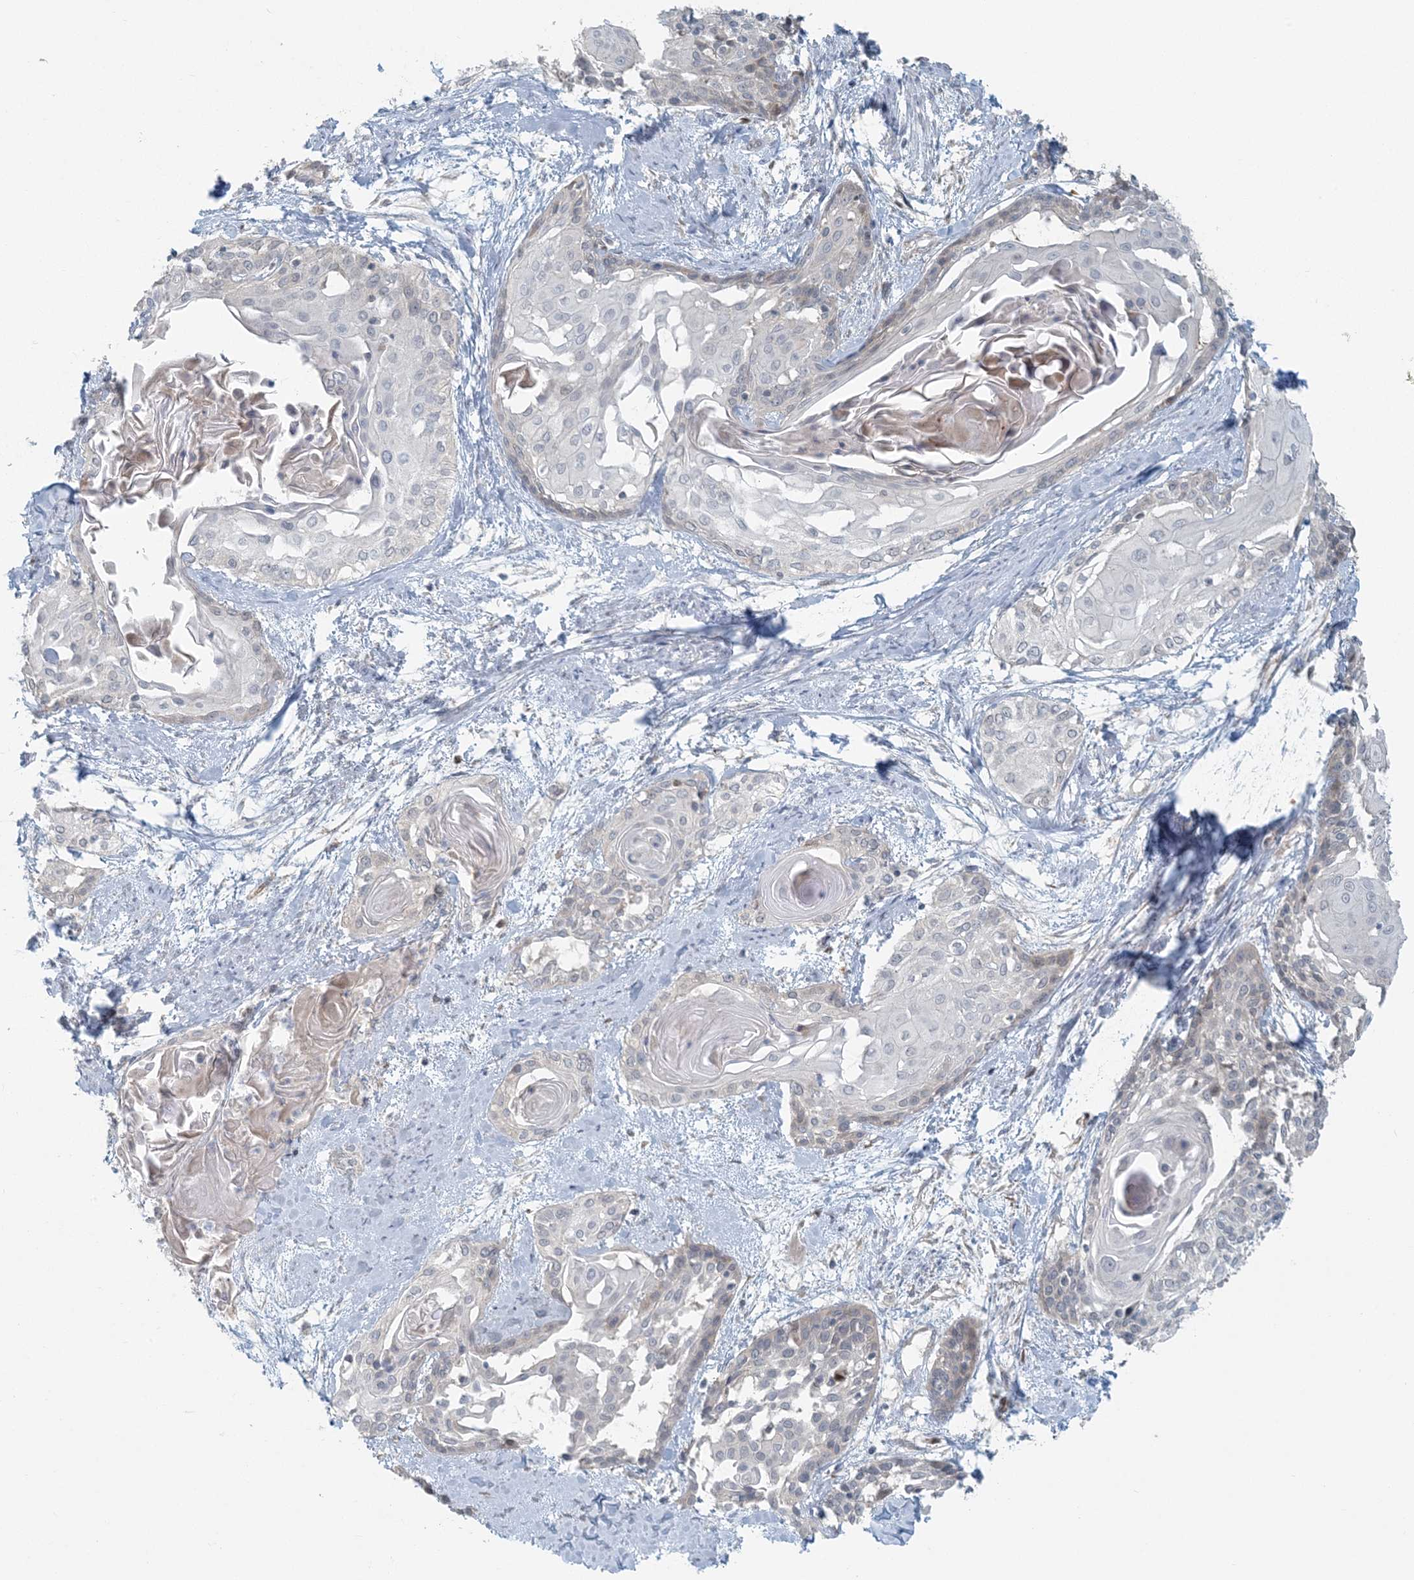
{"staining": {"intensity": "negative", "quantity": "none", "location": "none"}, "tissue": "cervical cancer", "cell_type": "Tumor cells", "image_type": "cancer", "snomed": [{"axis": "morphology", "description": "Squamous cell carcinoma, NOS"}, {"axis": "topography", "description": "Cervix"}], "caption": "Immunohistochemistry (IHC) of cervical cancer shows no positivity in tumor cells.", "gene": "CTDNEP1", "patient": {"sex": "female", "age": 57}}